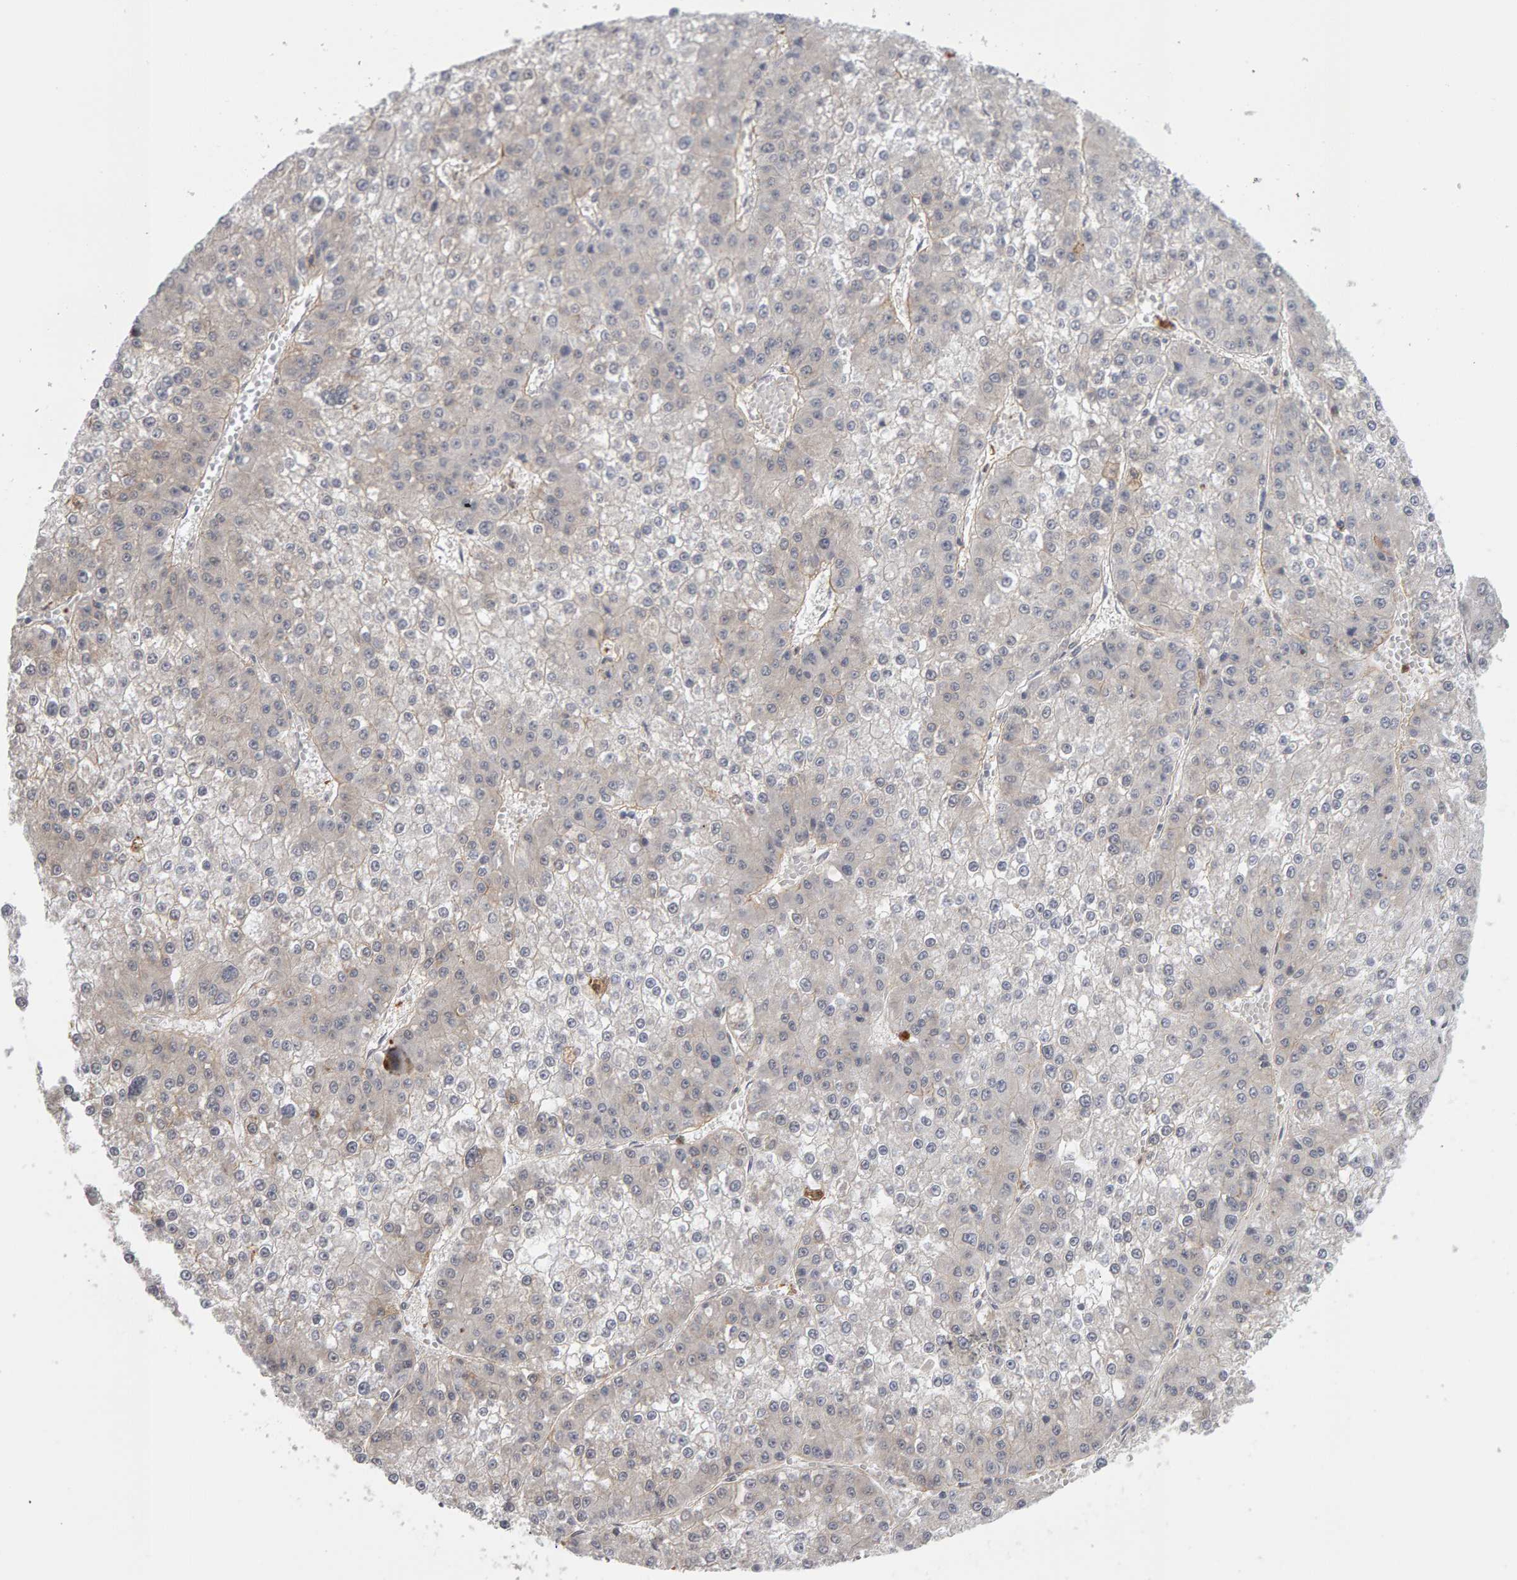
{"staining": {"intensity": "negative", "quantity": "none", "location": "none"}, "tissue": "liver cancer", "cell_type": "Tumor cells", "image_type": "cancer", "snomed": [{"axis": "morphology", "description": "Carcinoma, Hepatocellular, NOS"}, {"axis": "topography", "description": "Liver"}], "caption": "A micrograph of human hepatocellular carcinoma (liver) is negative for staining in tumor cells.", "gene": "MSRA", "patient": {"sex": "female", "age": 73}}